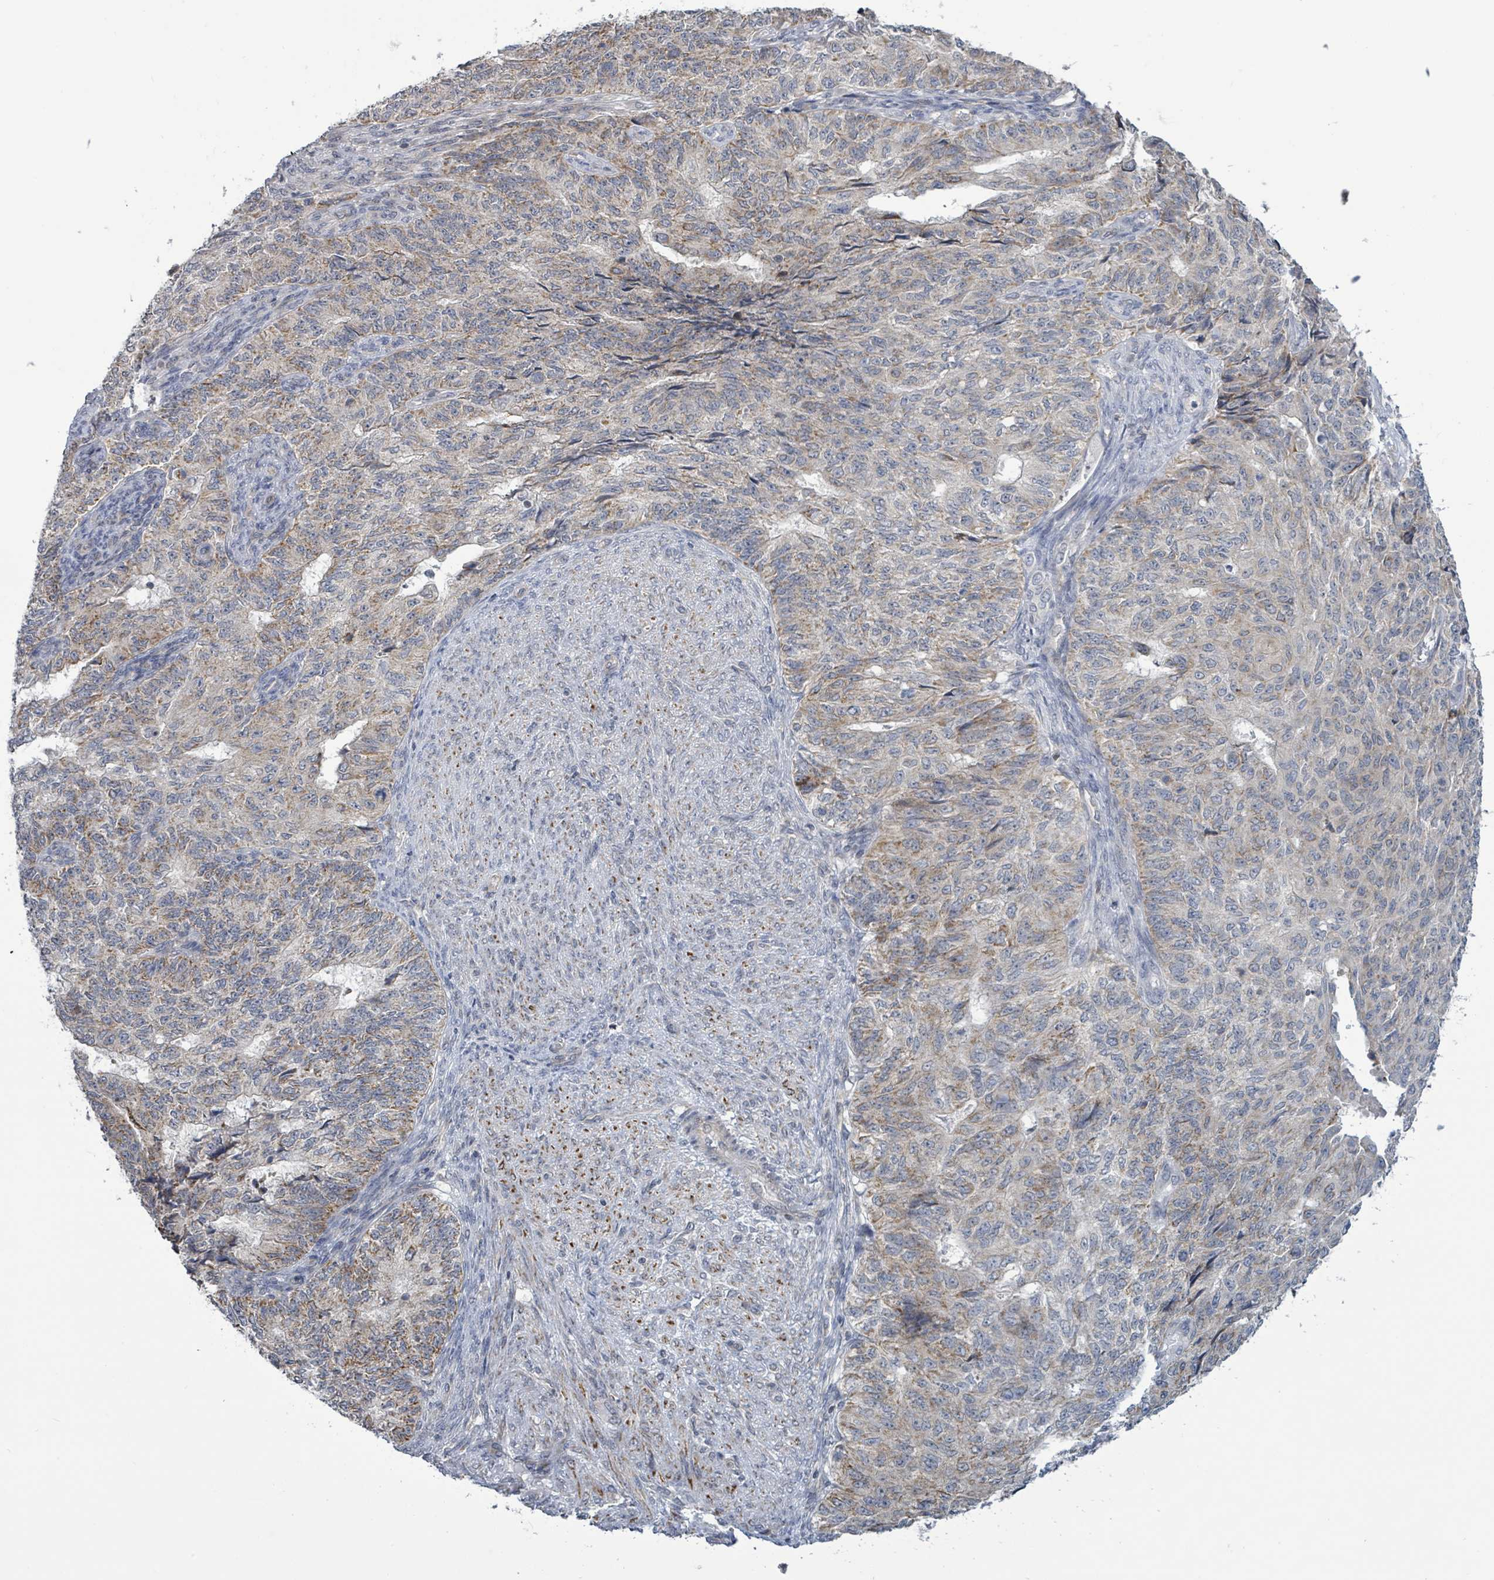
{"staining": {"intensity": "moderate", "quantity": "<25%", "location": "cytoplasmic/membranous"}, "tissue": "endometrial cancer", "cell_type": "Tumor cells", "image_type": "cancer", "snomed": [{"axis": "morphology", "description": "Adenocarcinoma, NOS"}, {"axis": "topography", "description": "Endometrium"}], "caption": "There is low levels of moderate cytoplasmic/membranous staining in tumor cells of adenocarcinoma (endometrial), as demonstrated by immunohistochemical staining (brown color).", "gene": "COQ10B", "patient": {"sex": "female", "age": 32}}